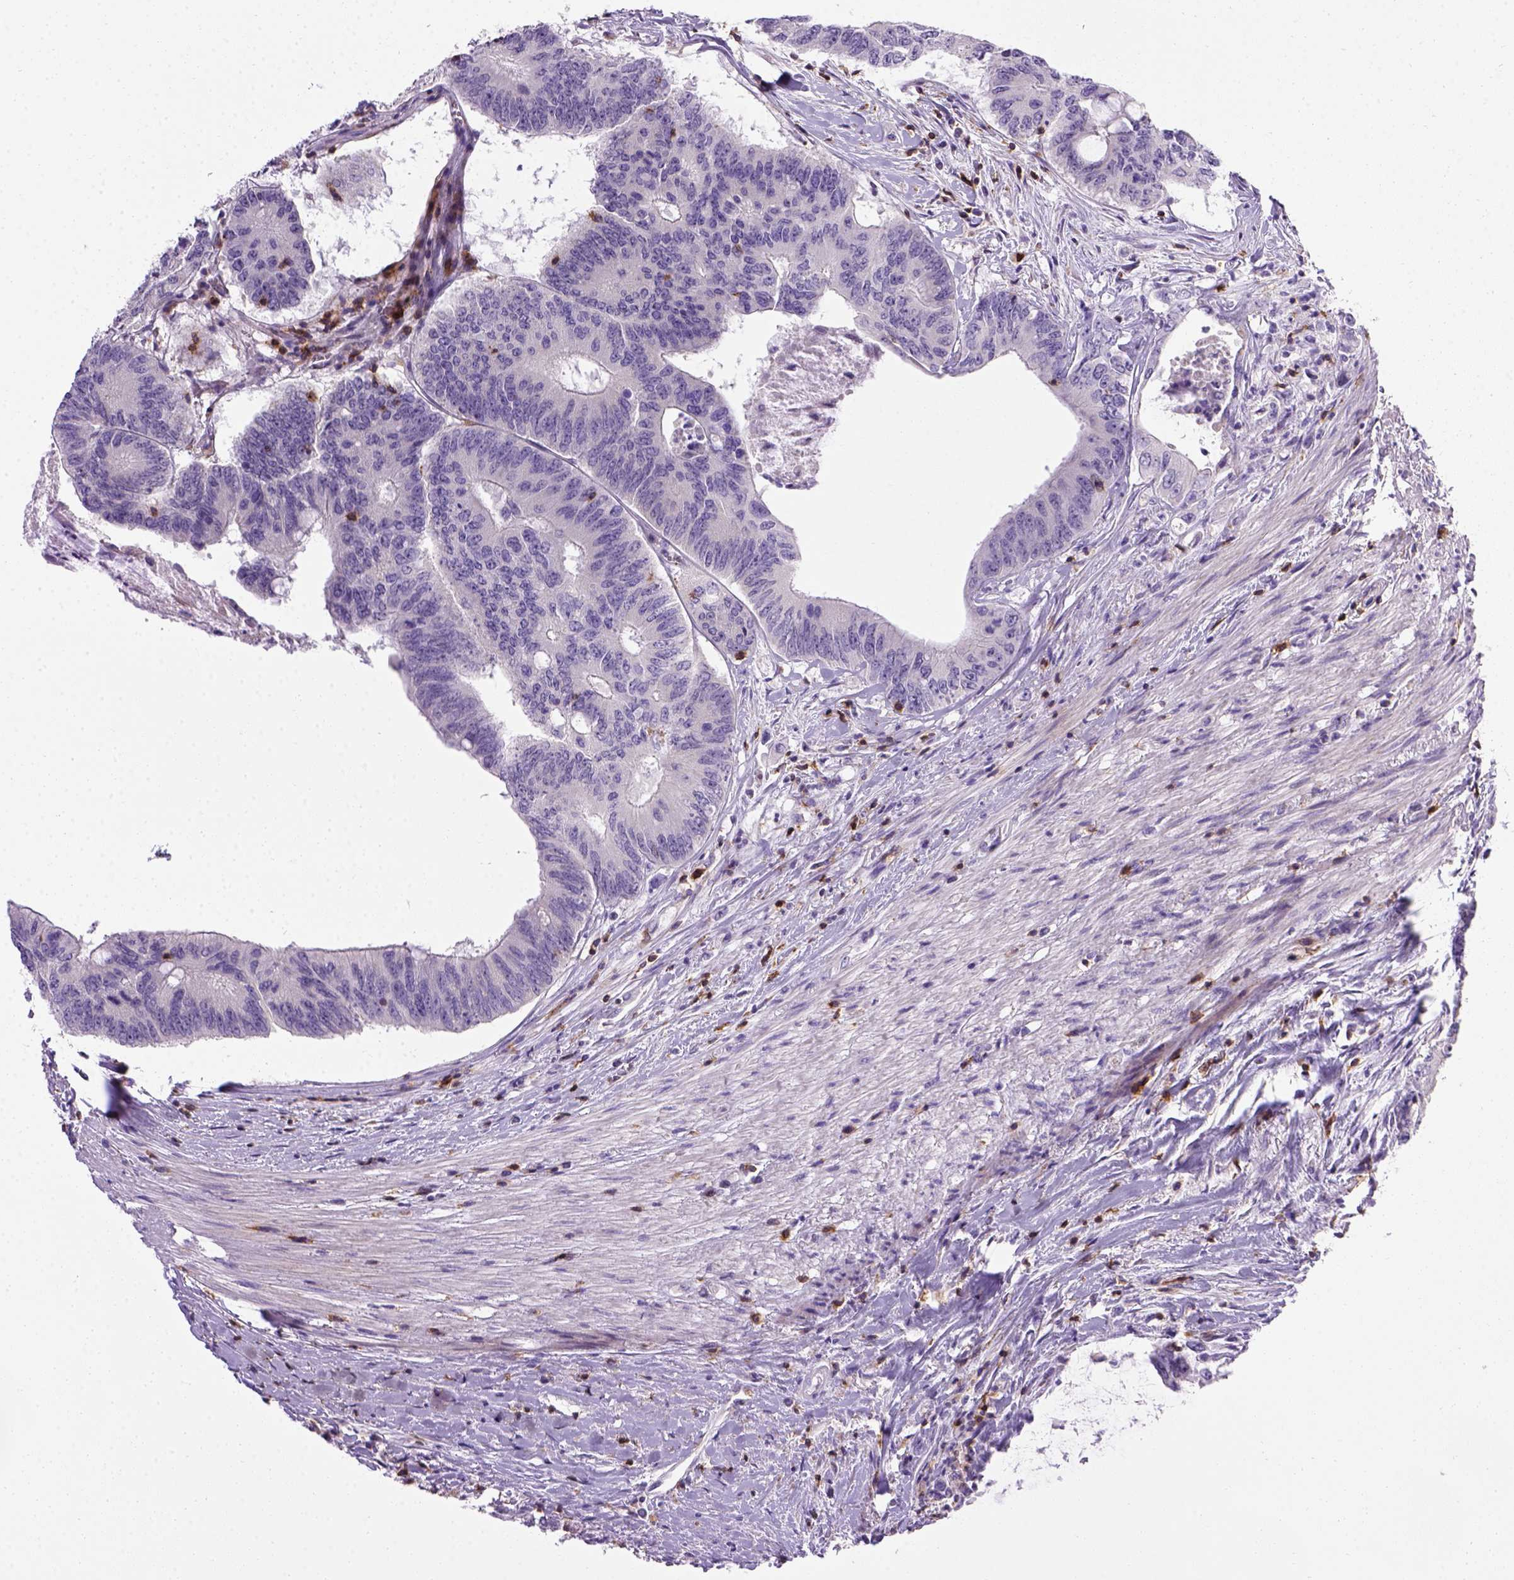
{"staining": {"intensity": "negative", "quantity": "none", "location": "none"}, "tissue": "colorectal cancer", "cell_type": "Tumor cells", "image_type": "cancer", "snomed": [{"axis": "morphology", "description": "Adenocarcinoma, NOS"}, {"axis": "topography", "description": "Rectum"}], "caption": "Tumor cells are negative for protein expression in human adenocarcinoma (colorectal).", "gene": "CD3E", "patient": {"sex": "male", "age": 59}}